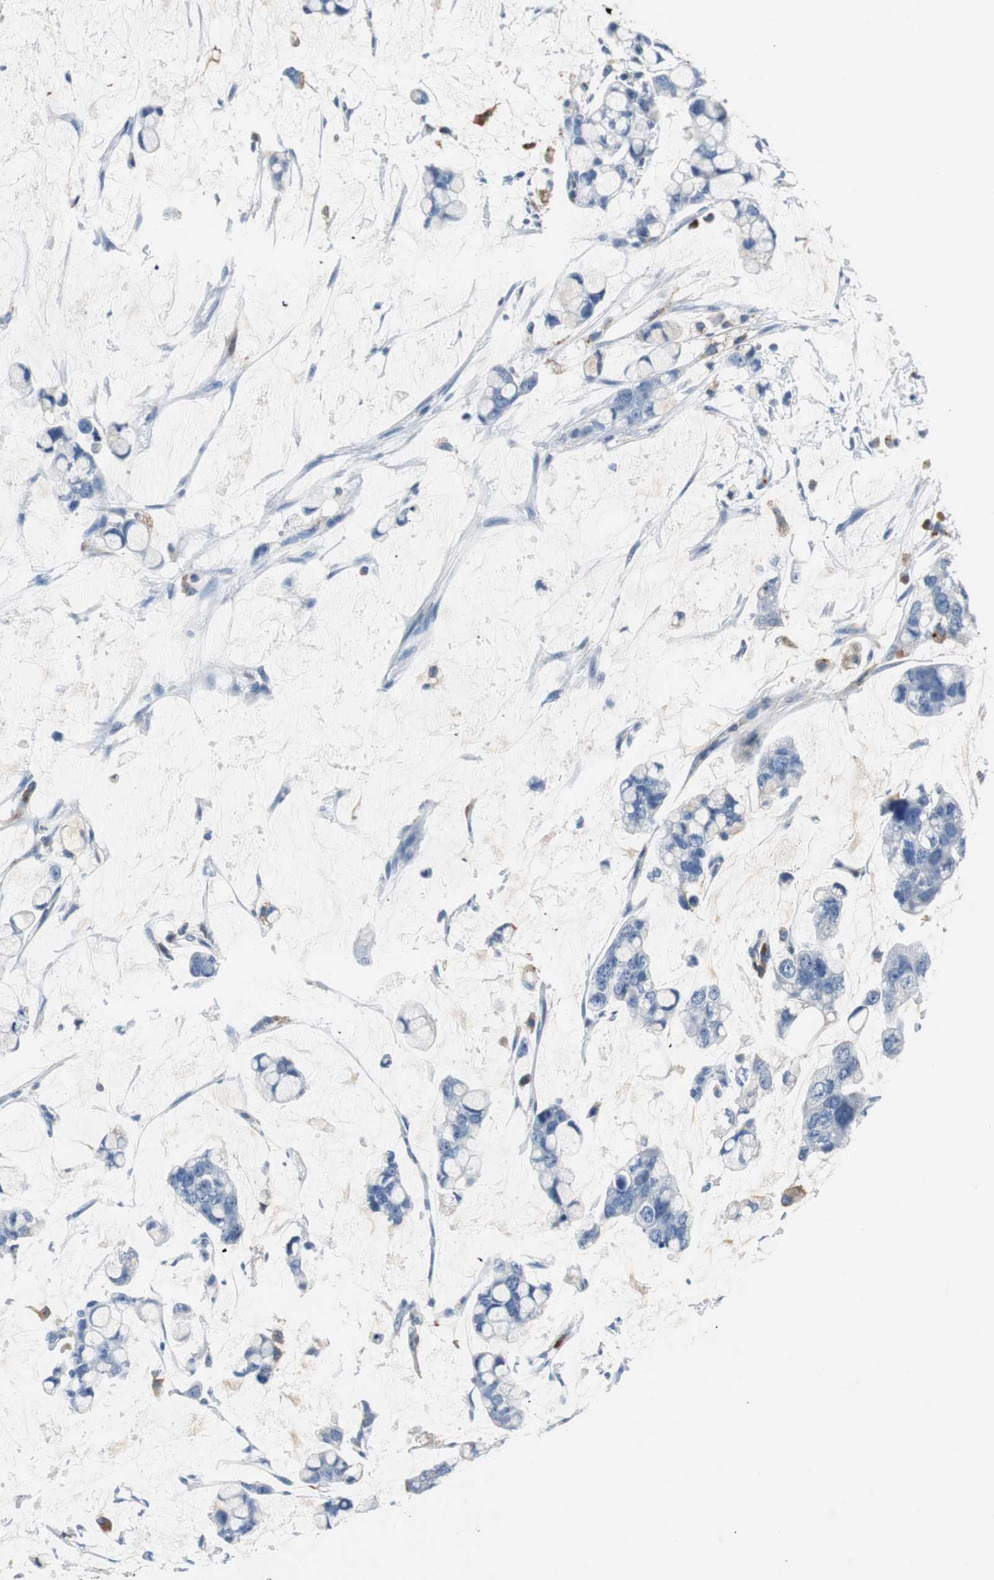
{"staining": {"intensity": "negative", "quantity": "none", "location": "none"}, "tissue": "stomach cancer", "cell_type": "Tumor cells", "image_type": "cancer", "snomed": [{"axis": "morphology", "description": "Adenocarcinoma, NOS"}, {"axis": "topography", "description": "Stomach, lower"}], "caption": "DAB (3,3'-diaminobenzidine) immunohistochemical staining of human stomach cancer exhibits no significant expression in tumor cells. (DAB (3,3'-diaminobenzidine) IHC, high magnification).", "gene": "PI15", "patient": {"sex": "male", "age": 84}}